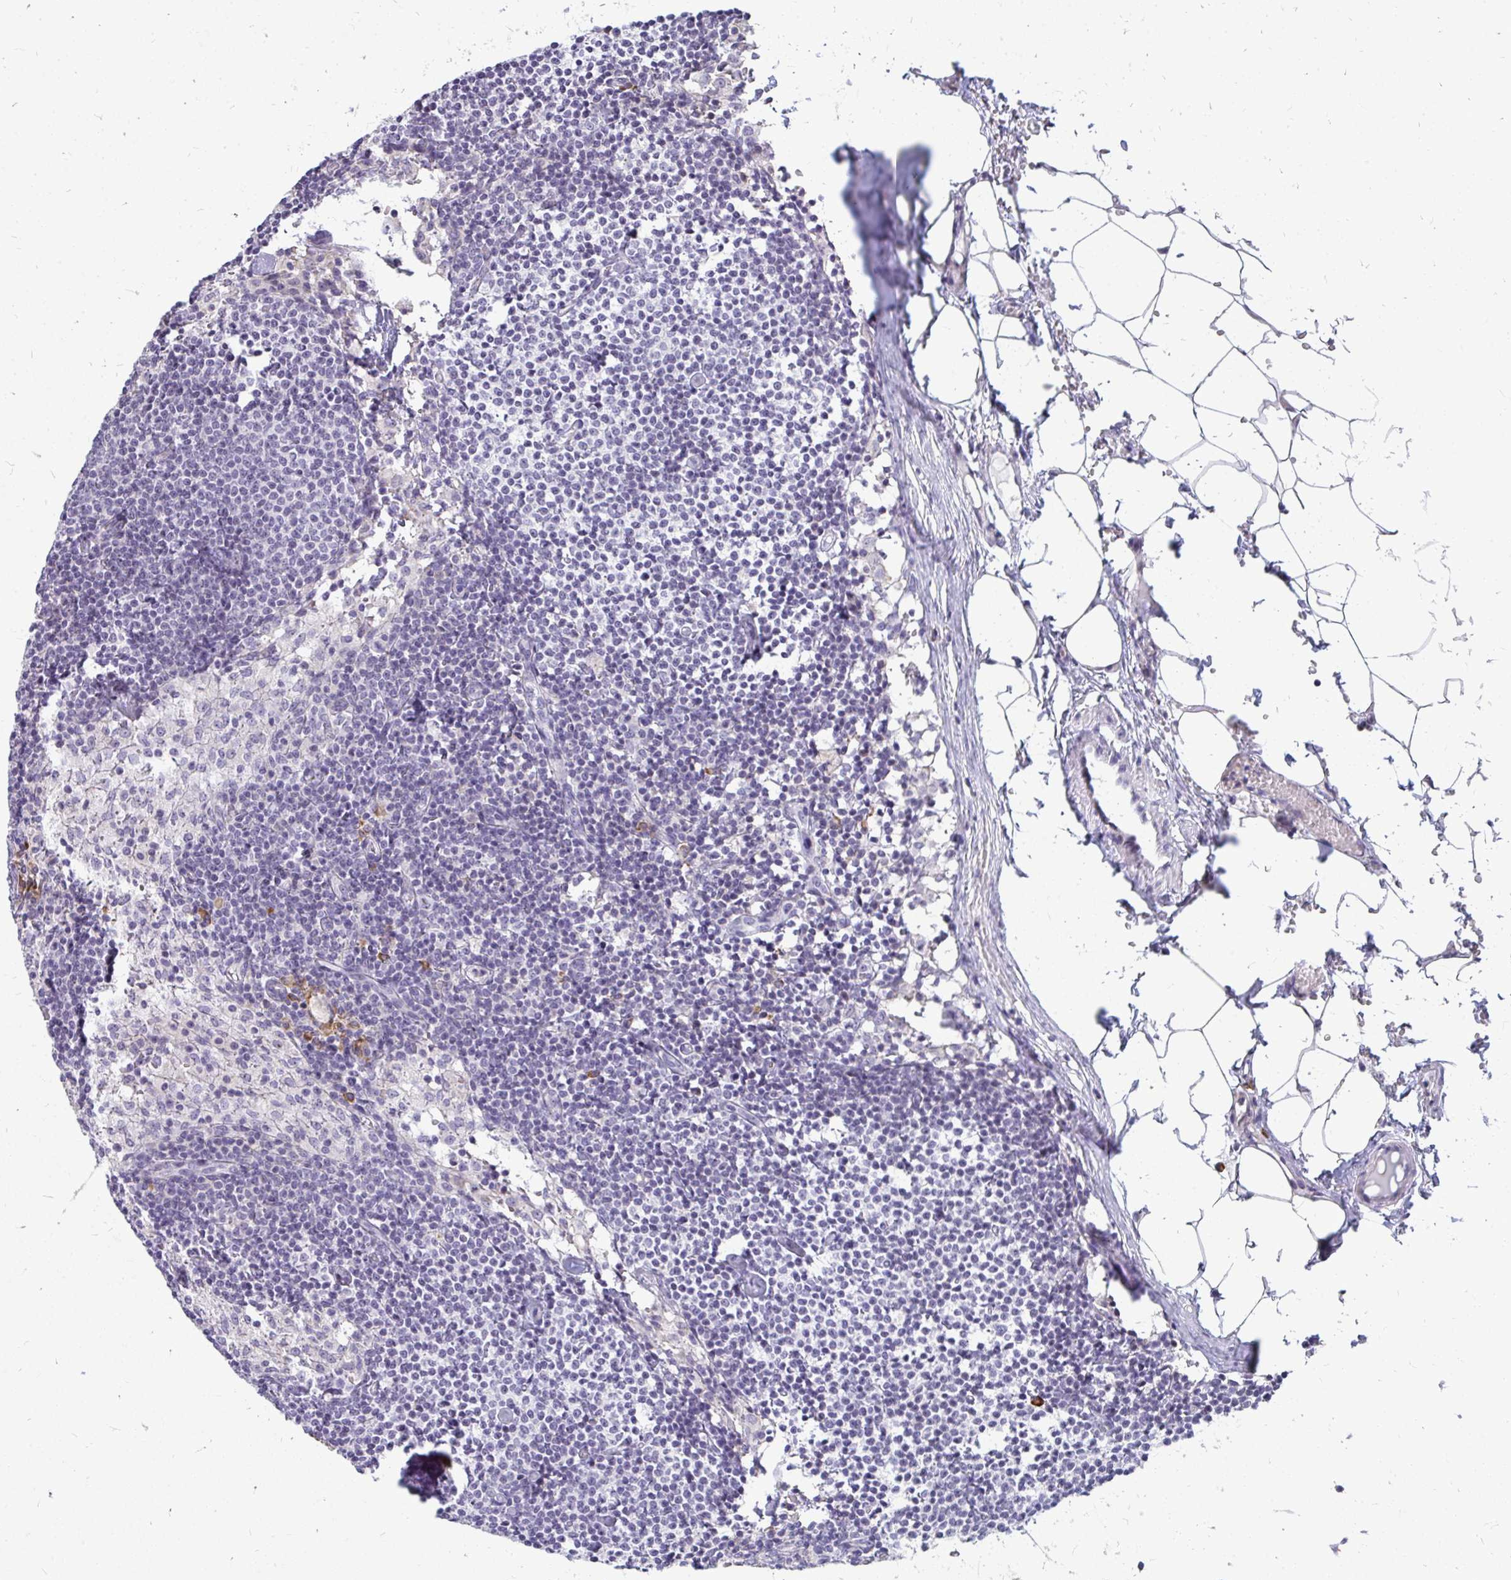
{"staining": {"intensity": "weak", "quantity": "<25%", "location": "nuclear"}, "tissue": "lymph node", "cell_type": "Germinal center cells", "image_type": "normal", "snomed": [{"axis": "morphology", "description": "Normal tissue, NOS"}, {"axis": "topography", "description": "Lymph node"}], "caption": "Immunohistochemistry of unremarkable human lymph node demonstrates no positivity in germinal center cells. (Brightfield microscopy of DAB (3,3'-diaminobenzidine) IHC at high magnification).", "gene": "FAM9A", "patient": {"sex": "male", "age": 49}}